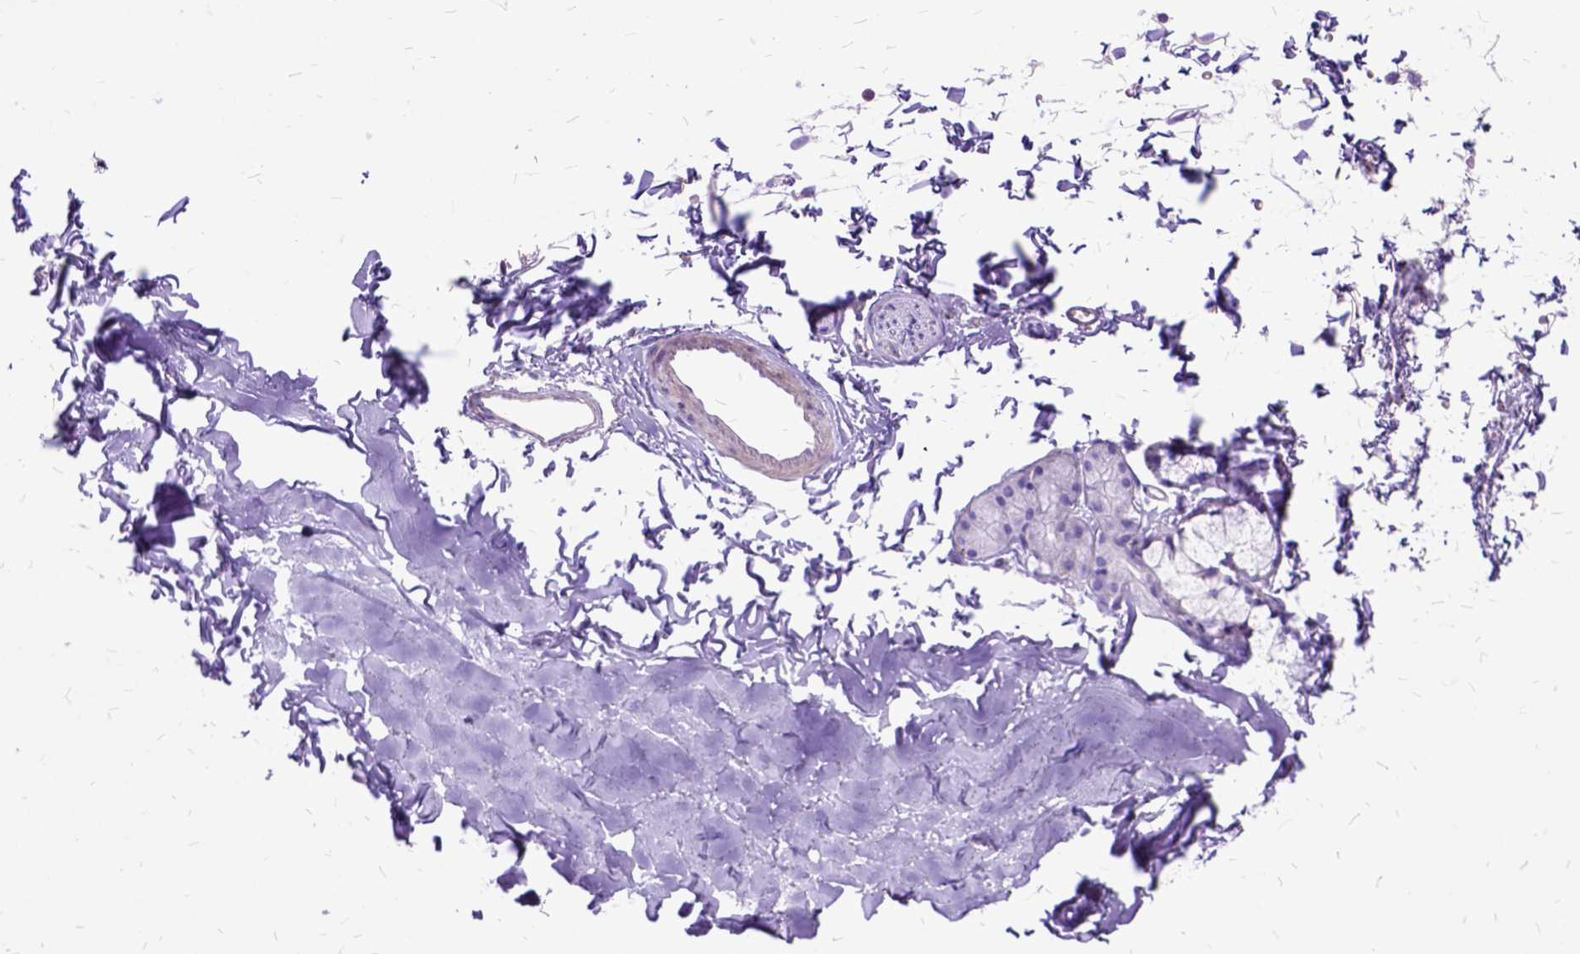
{"staining": {"intensity": "negative", "quantity": "none", "location": "none"}, "tissue": "soft tissue", "cell_type": "Chondrocytes", "image_type": "normal", "snomed": [{"axis": "morphology", "description": "Normal tissue, NOS"}, {"axis": "topography", "description": "Cartilage tissue"}, {"axis": "topography", "description": "Bronchus"}], "caption": "A high-resolution micrograph shows IHC staining of benign soft tissue, which reveals no significant expression in chondrocytes. (DAB (3,3'-diaminobenzidine) immunohistochemistry with hematoxylin counter stain).", "gene": "ARL9", "patient": {"sex": "female", "age": 79}}